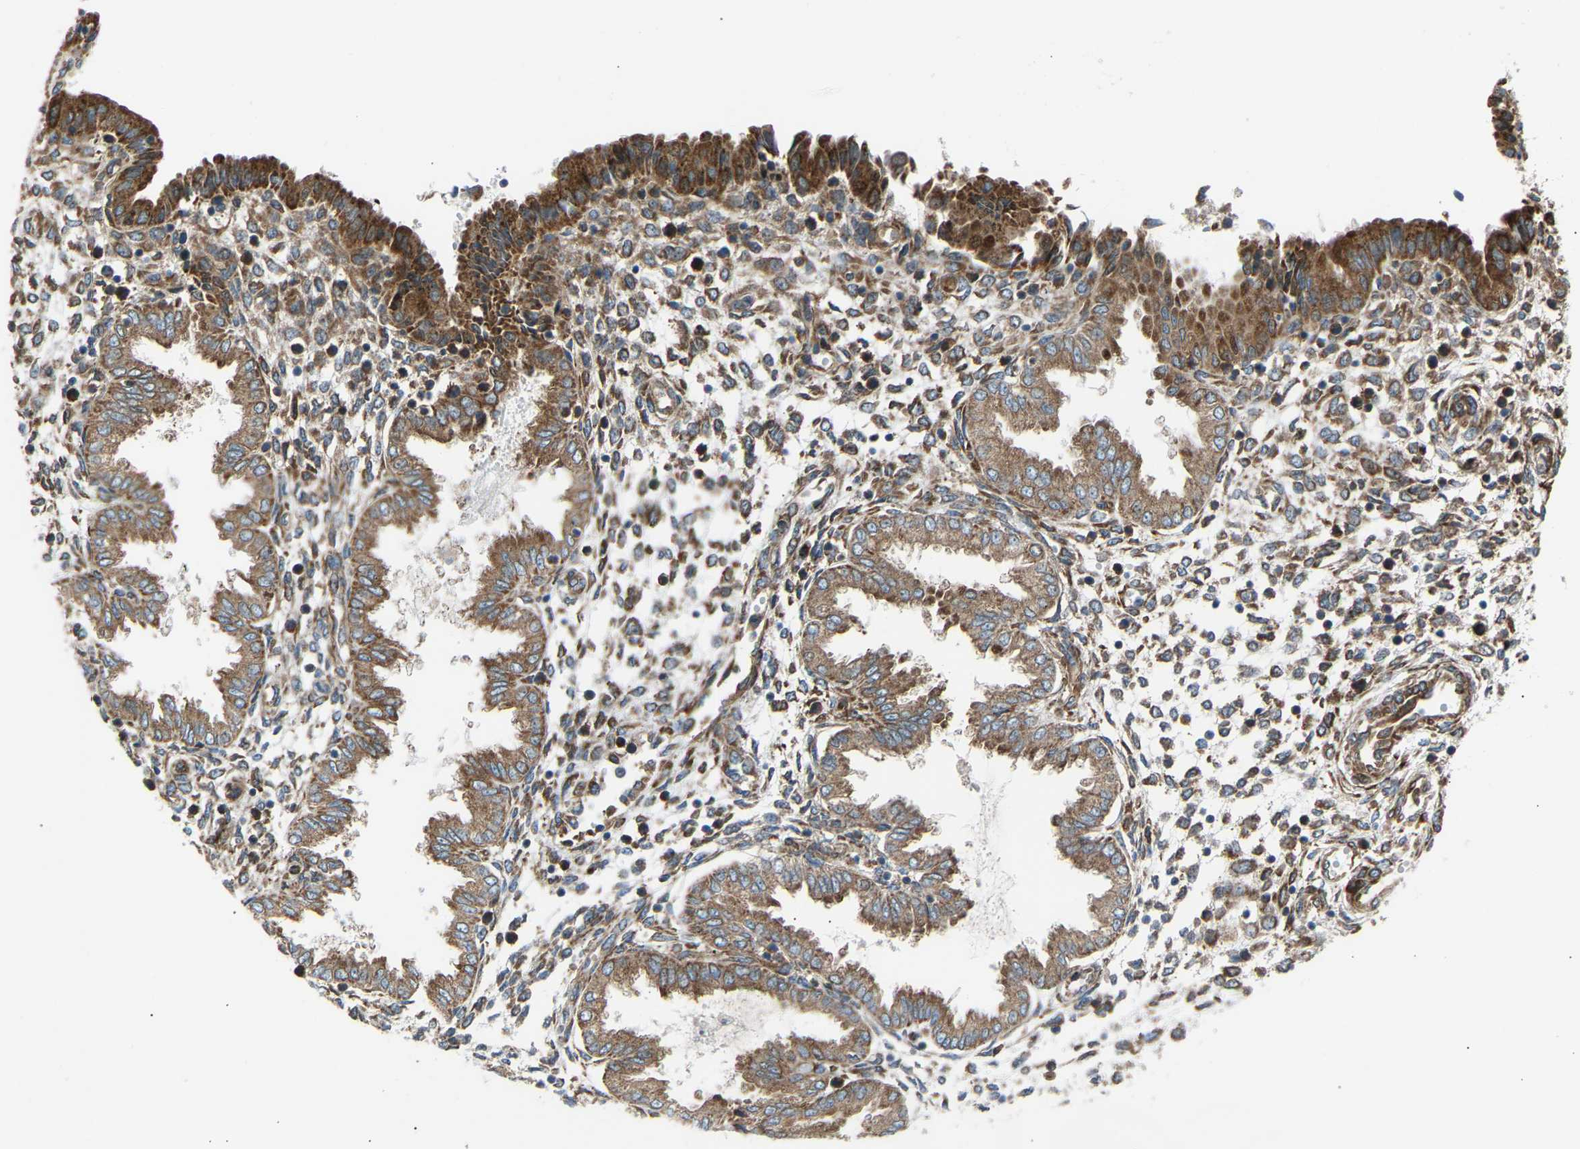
{"staining": {"intensity": "moderate", "quantity": "25%-75%", "location": "cytoplasmic/membranous"}, "tissue": "endometrium", "cell_type": "Cells in endometrial stroma", "image_type": "normal", "snomed": [{"axis": "morphology", "description": "Normal tissue, NOS"}, {"axis": "topography", "description": "Endometrium"}], "caption": "Human endometrium stained with a brown dye shows moderate cytoplasmic/membranous positive staining in approximately 25%-75% of cells in endometrial stroma.", "gene": "VPS41", "patient": {"sex": "female", "age": 33}}